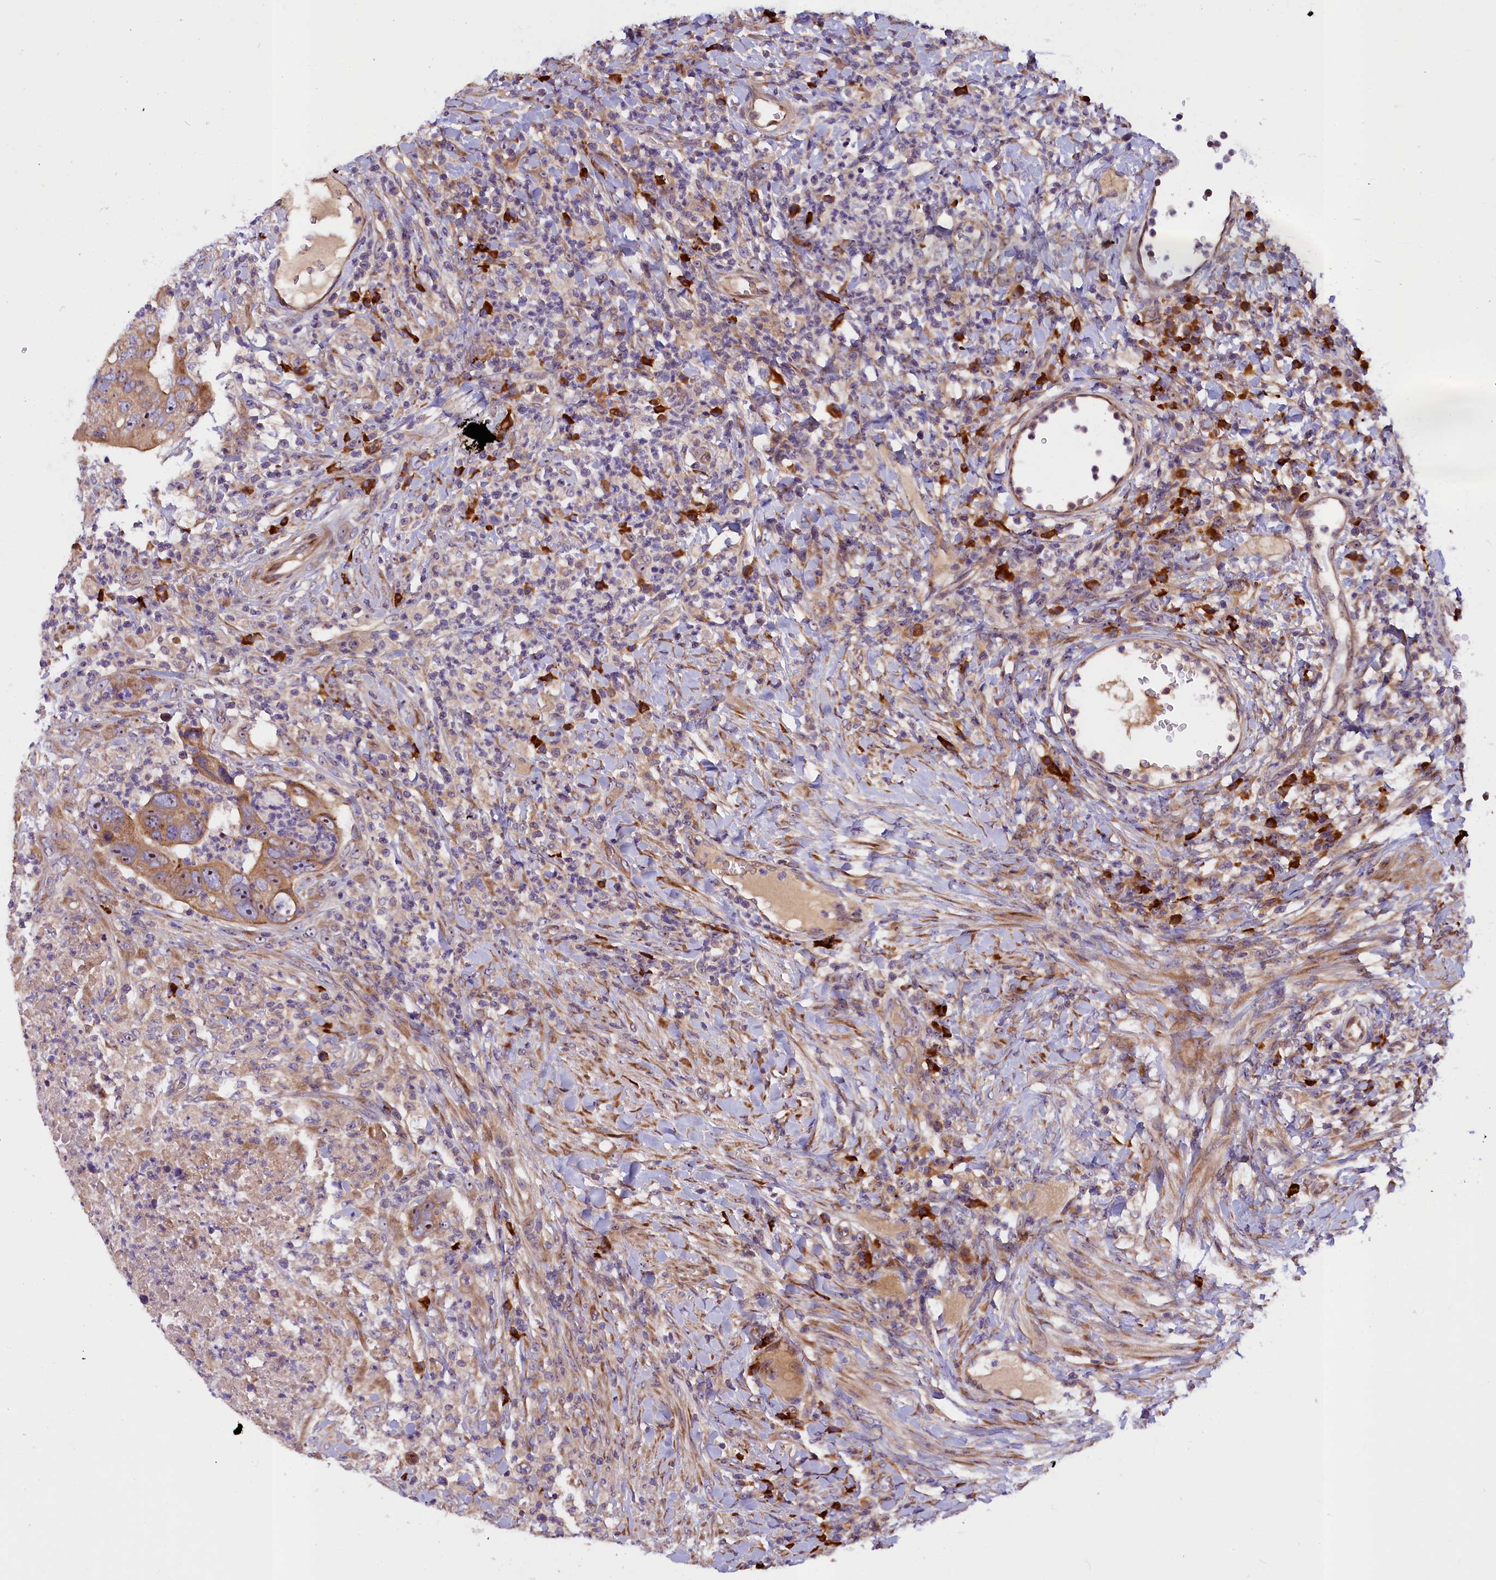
{"staining": {"intensity": "moderate", "quantity": ">75%", "location": "cytoplasmic/membranous,nuclear"}, "tissue": "colorectal cancer", "cell_type": "Tumor cells", "image_type": "cancer", "snomed": [{"axis": "morphology", "description": "Adenocarcinoma, NOS"}, {"axis": "topography", "description": "Rectum"}], "caption": "A brown stain shows moderate cytoplasmic/membranous and nuclear expression of a protein in colorectal adenocarcinoma tumor cells. (Brightfield microscopy of DAB IHC at high magnification).", "gene": "FRY", "patient": {"sex": "male", "age": 59}}